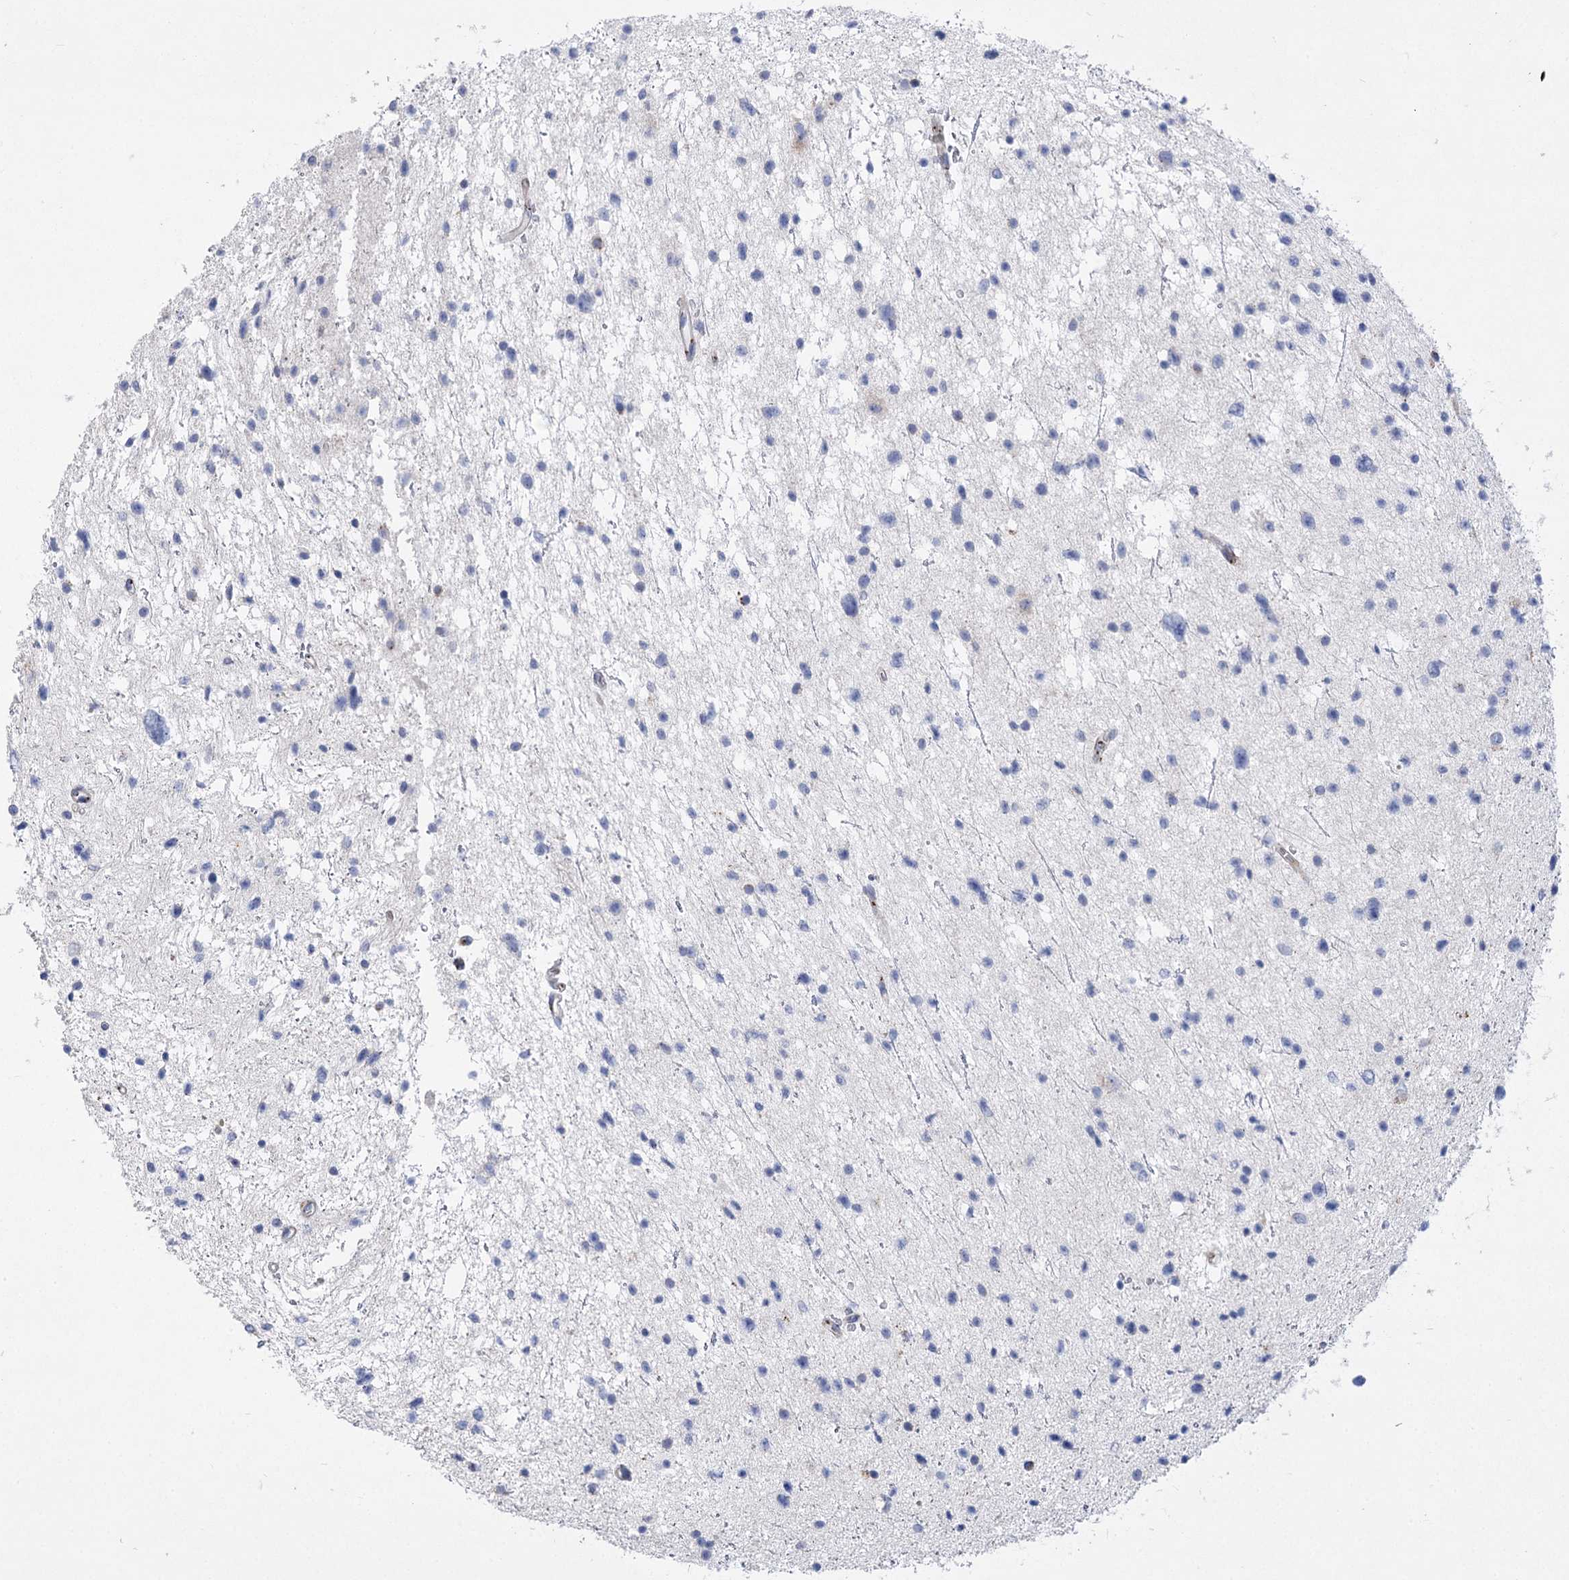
{"staining": {"intensity": "negative", "quantity": "none", "location": "none"}, "tissue": "glioma", "cell_type": "Tumor cells", "image_type": "cancer", "snomed": [{"axis": "morphology", "description": "Glioma, malignant, Low grade"}, {"axis": "topography", "description": "Brain"}], "caption": "The histopathology image demonstrates no staining of tumor cells in malignant glioma (low-grade).", "gene": "NME7", "patient": {"sex": "female", "age": 37}}